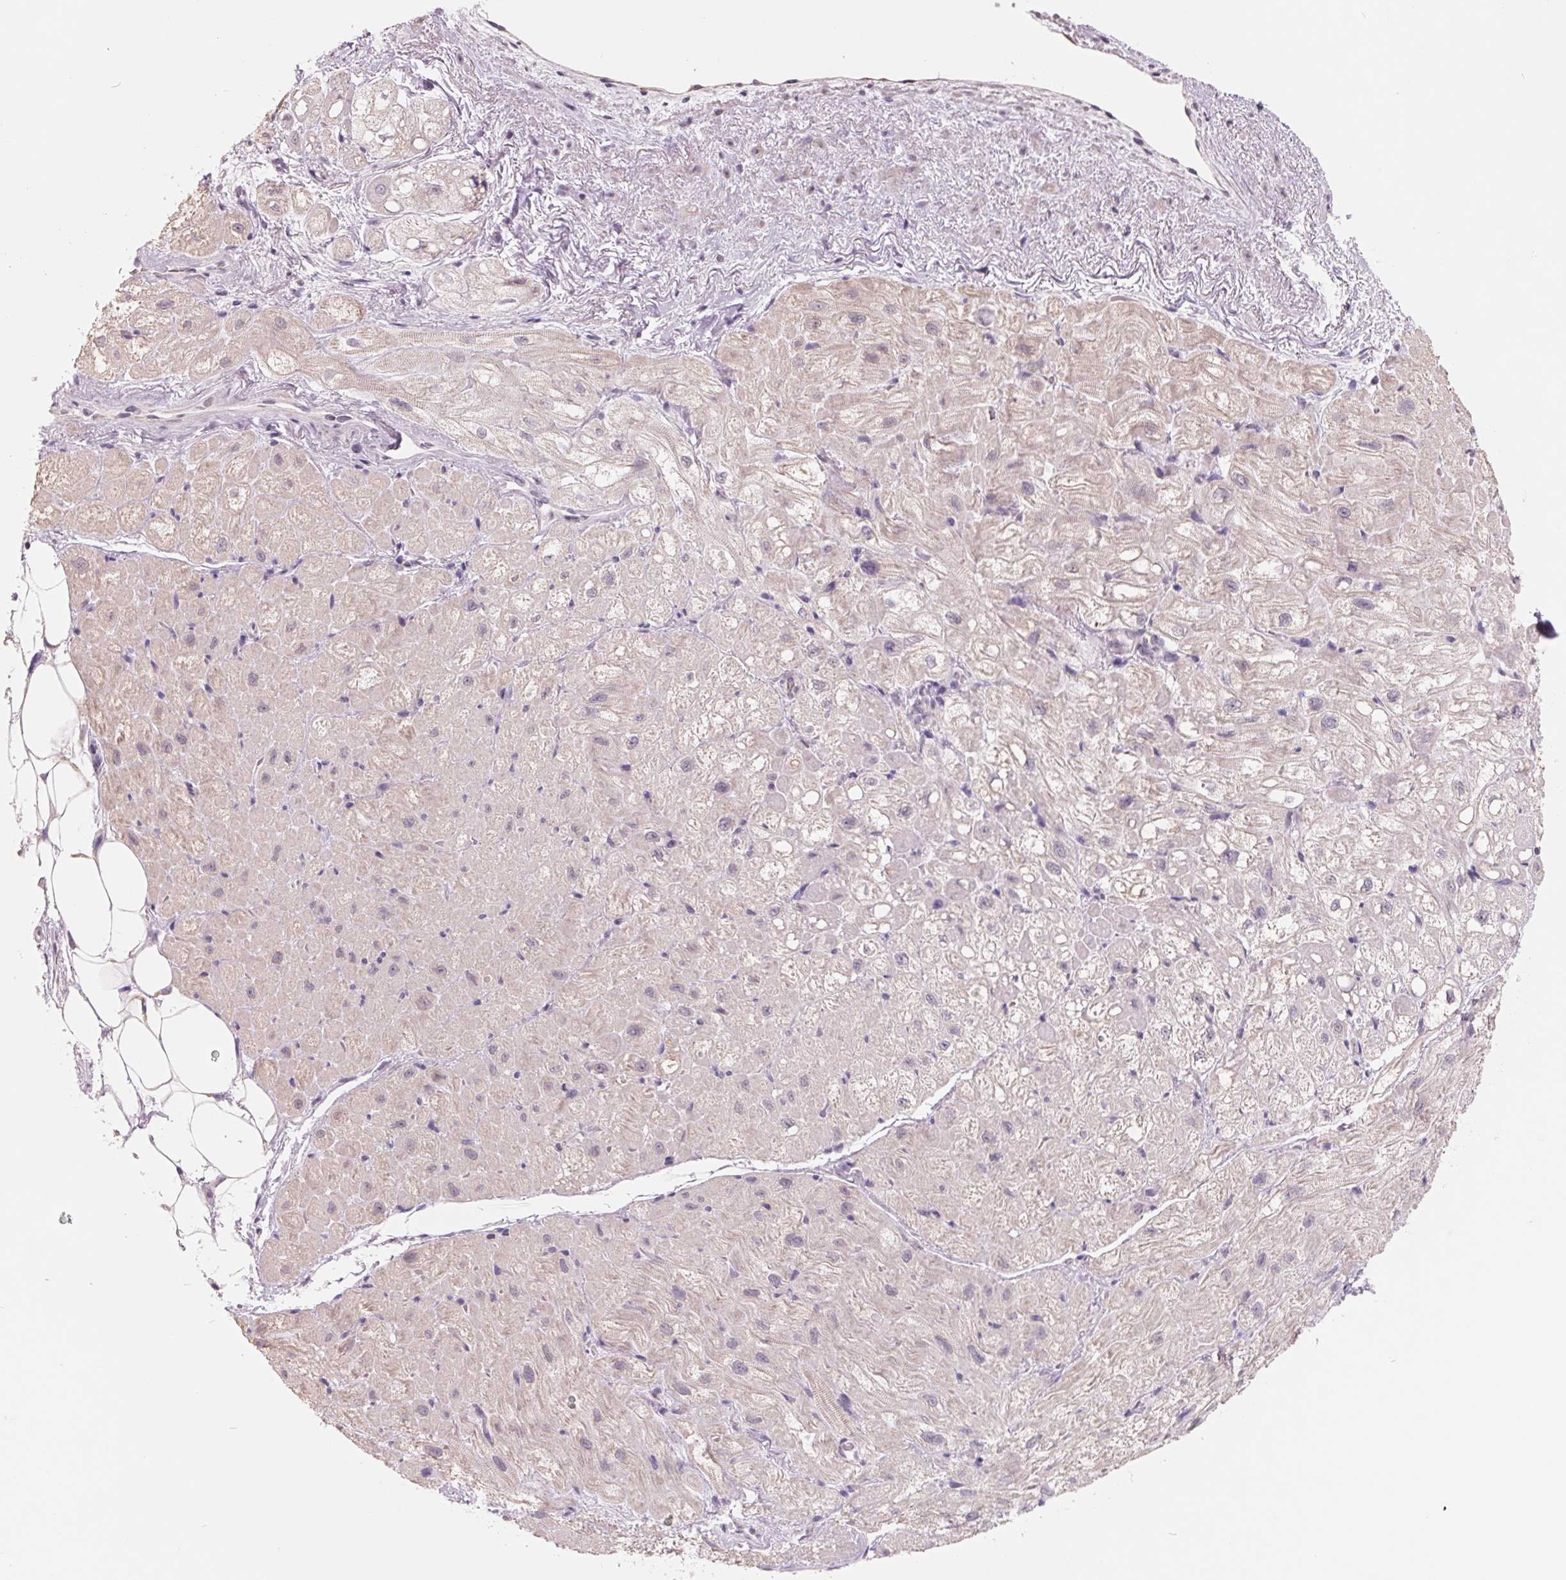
{"staining": {"intensity": "negative", "quantity": "none", "location": "none"}, "tissue": "heart muscle", "cell_type": "Cardiomyocytes", "image_type": "normal", "snomed": [{"axis": "morphology", "description": "Normal tissue, NOS"}, {"axis": "topography", "description": "Heart"}], "caption": "A micrograph of heart muscle stained for a protein exhibits no brown staining in cardiomyocytes. (Stains: DAB immunohistochemistry with hematoxylin counter stain, Microscopy: brightfield microscopy at high magnification).", "gene": "FTCD", "patient": {"sex": "female", "age": 69}}